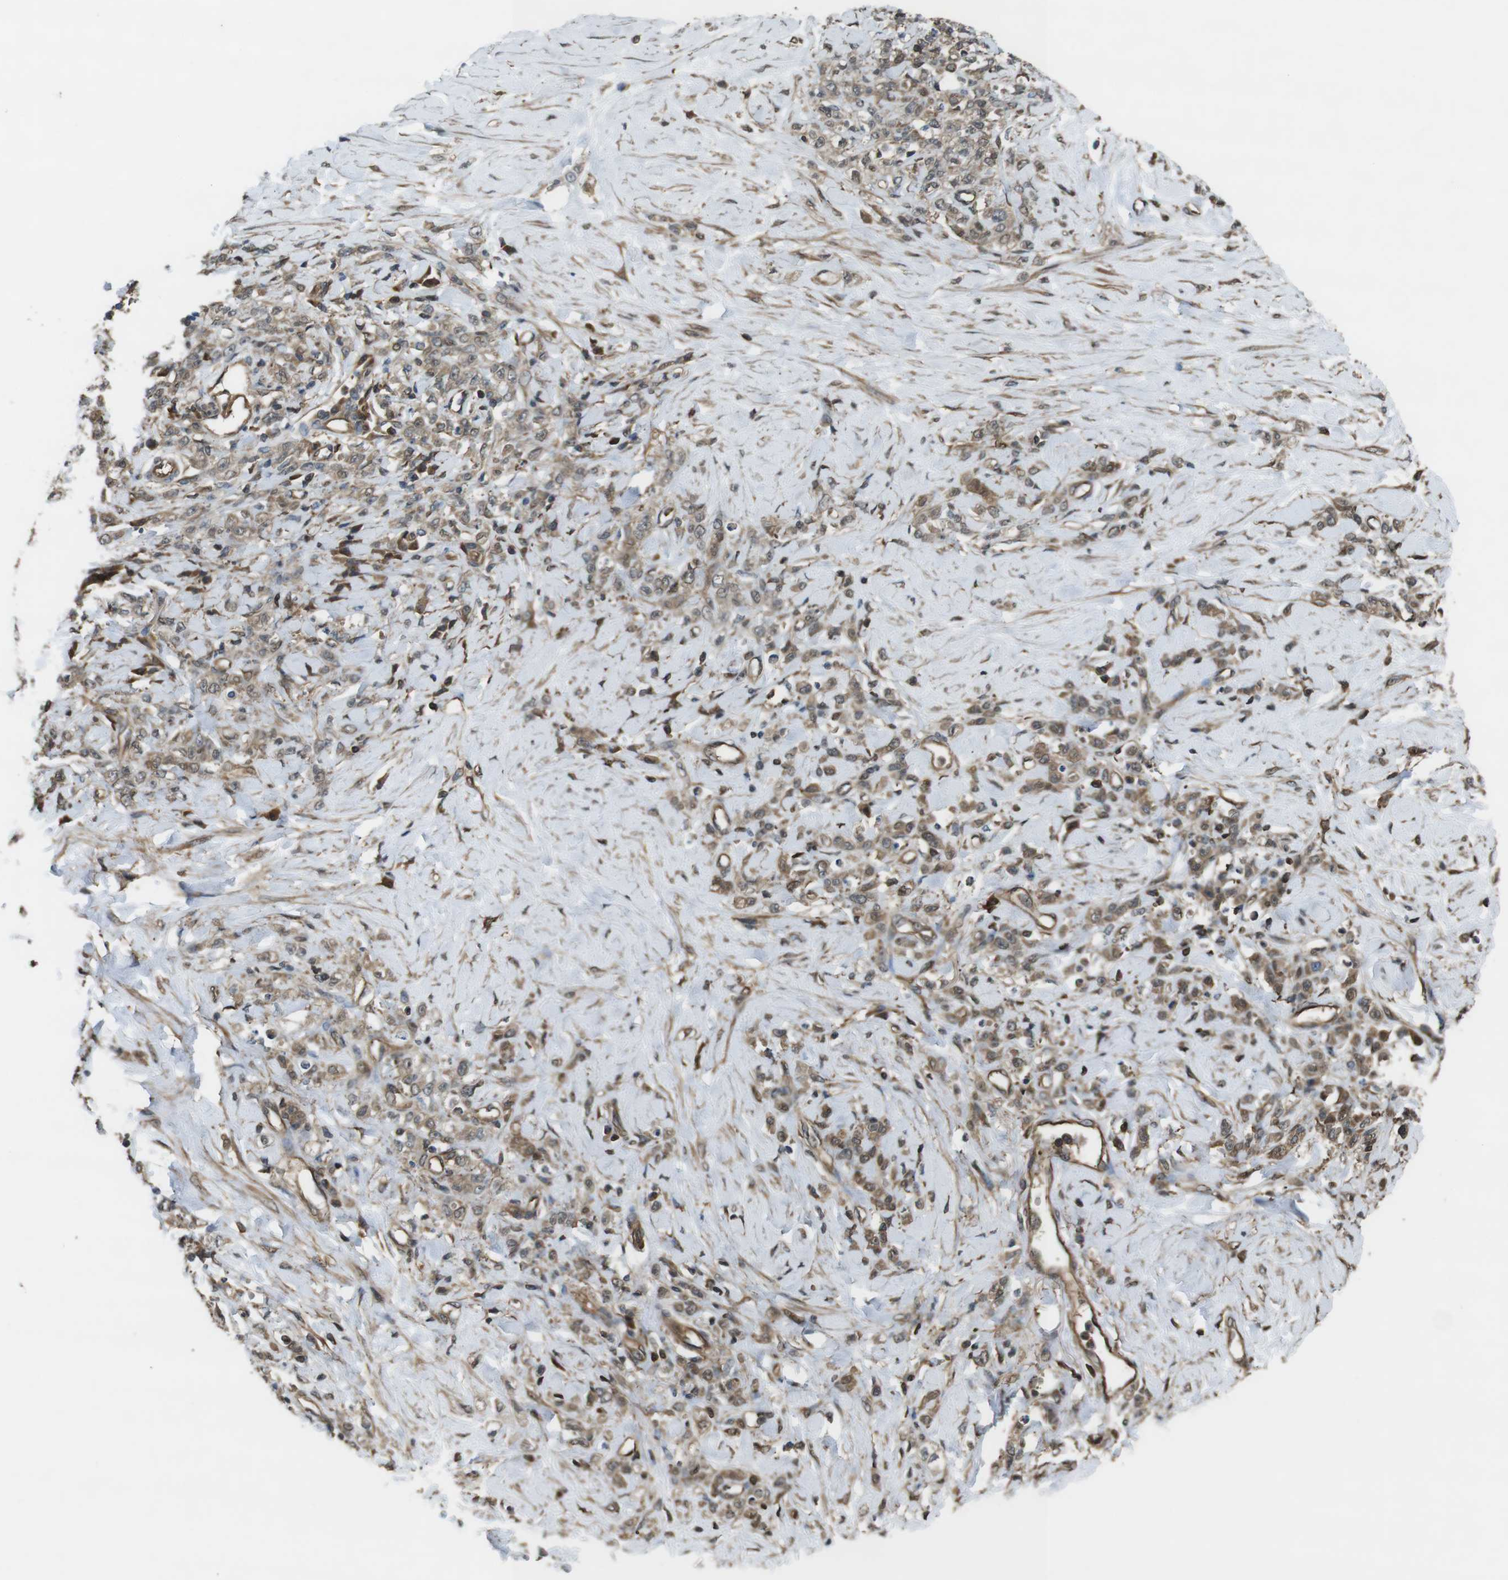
{"staining": {"intensity": "moderate", "quantity": ">75%", "location": "cytoplasmic/membranous"}, "tissue": "stomach cancer", "cell_type": "Tumor cells", "image_type": "cancer", "snomed": [{"axis": "morphology", "description": "Adenocarcinoma, NOS"}, {"axis": "topography", "description": "Stomach"}], "caption": "This is a histology image of IHC staining of stomach adenocarcinoma, which shows moderate staining in the cytoplasmic/membranous of tumor cells.", "gene": "ARHGDIA", "patient": {"sex": "male", "age": 82}}